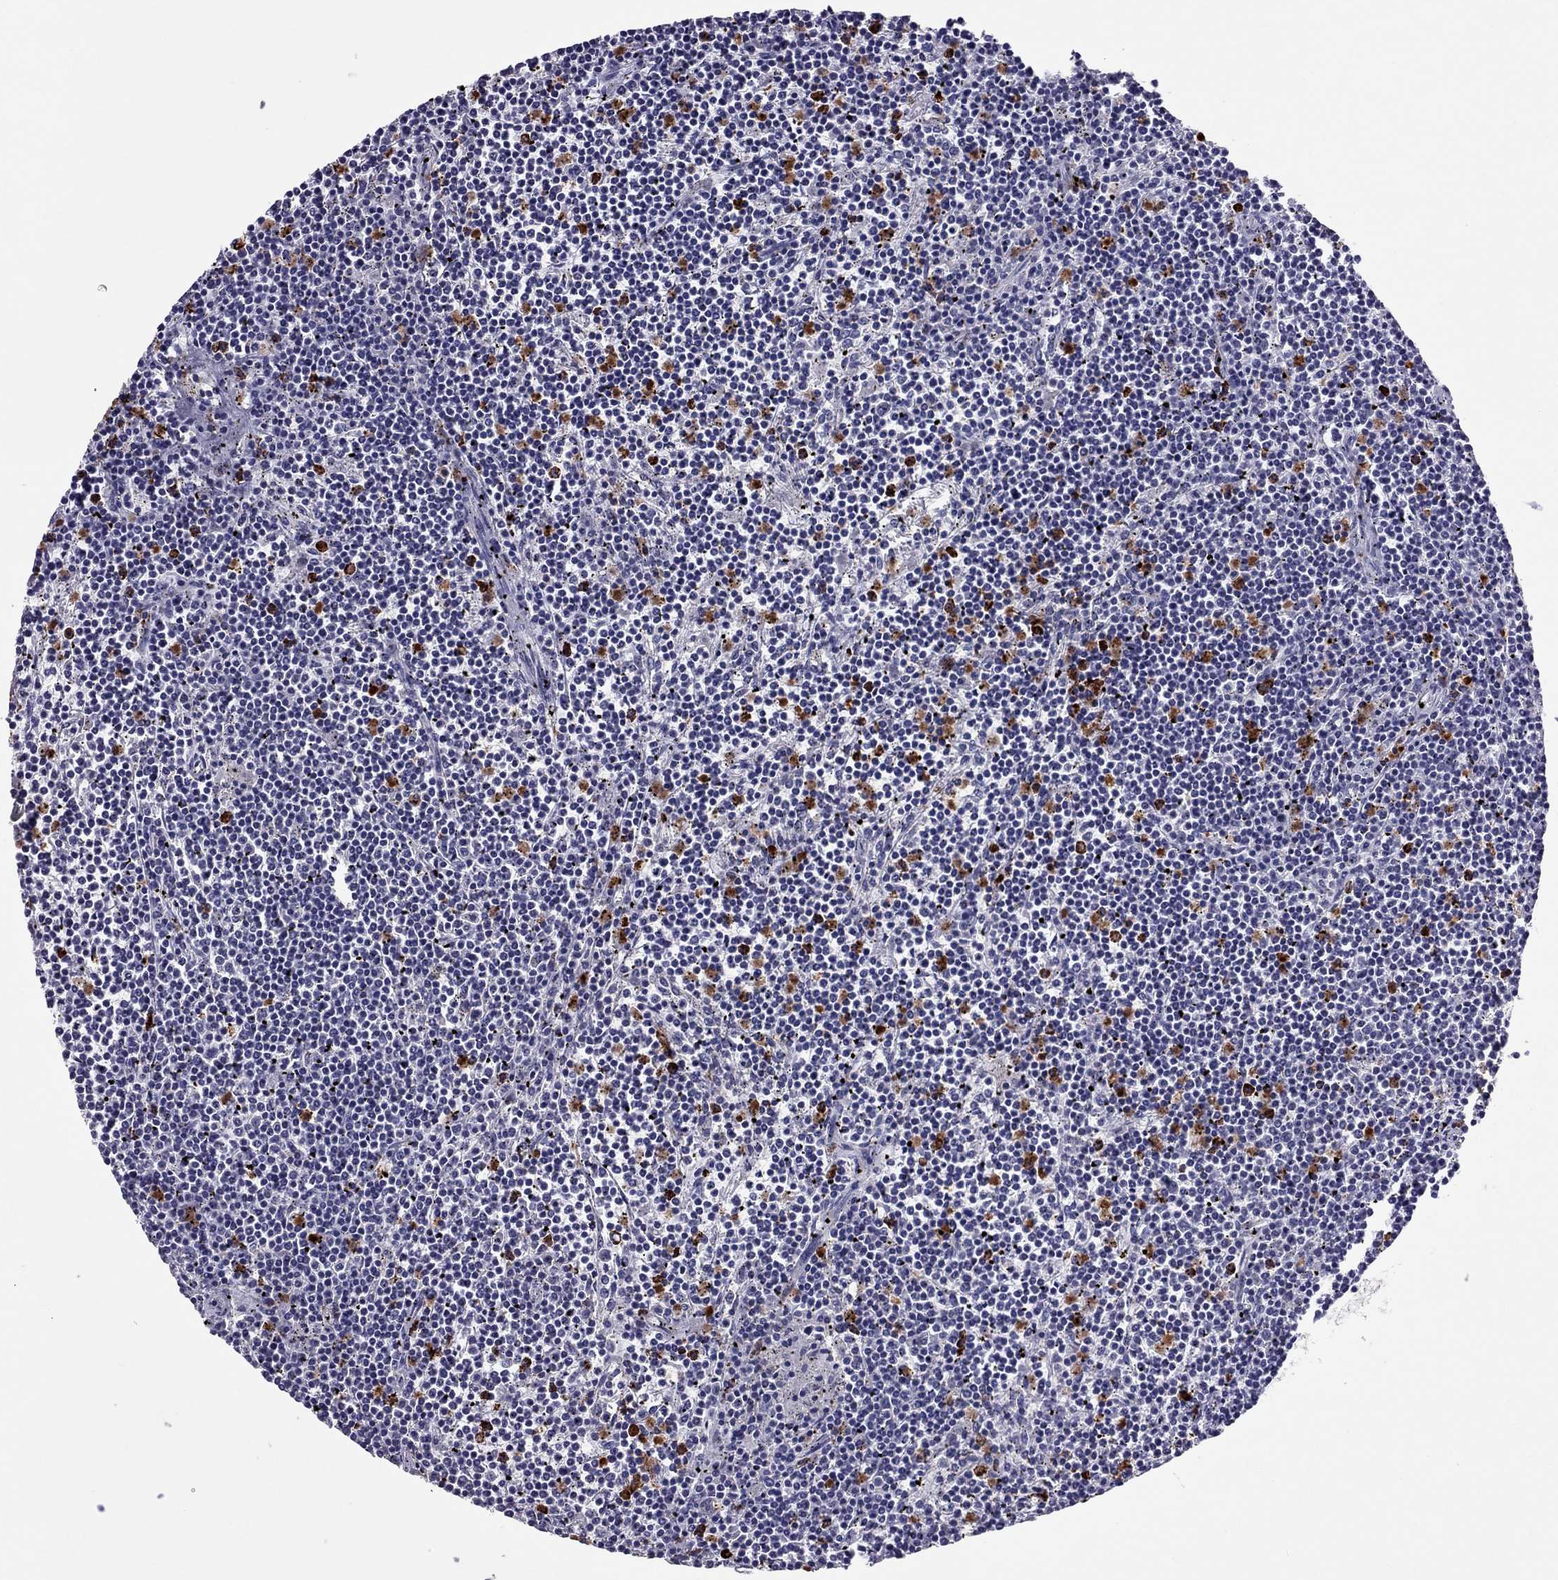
{"staining": {"intensity": "negative", "quantity": "none", "location": "none"}, "tissue": "lymphoma", "cell_type": "Tumor cells", "image_type": "cancer", "snomed": [{"axis": "morphology", "description": "Malignant lymphoma, non-Hodgkin's type, Low grade"}, {"axis": "topography", "description": "Spleen"}], "caption": "This is an immunohistochemistry micrograph of human lymphoma. There is no positivity in tumor cells.", "gene": "CCL27", "patient": {"sex": "female", "age": 19}}